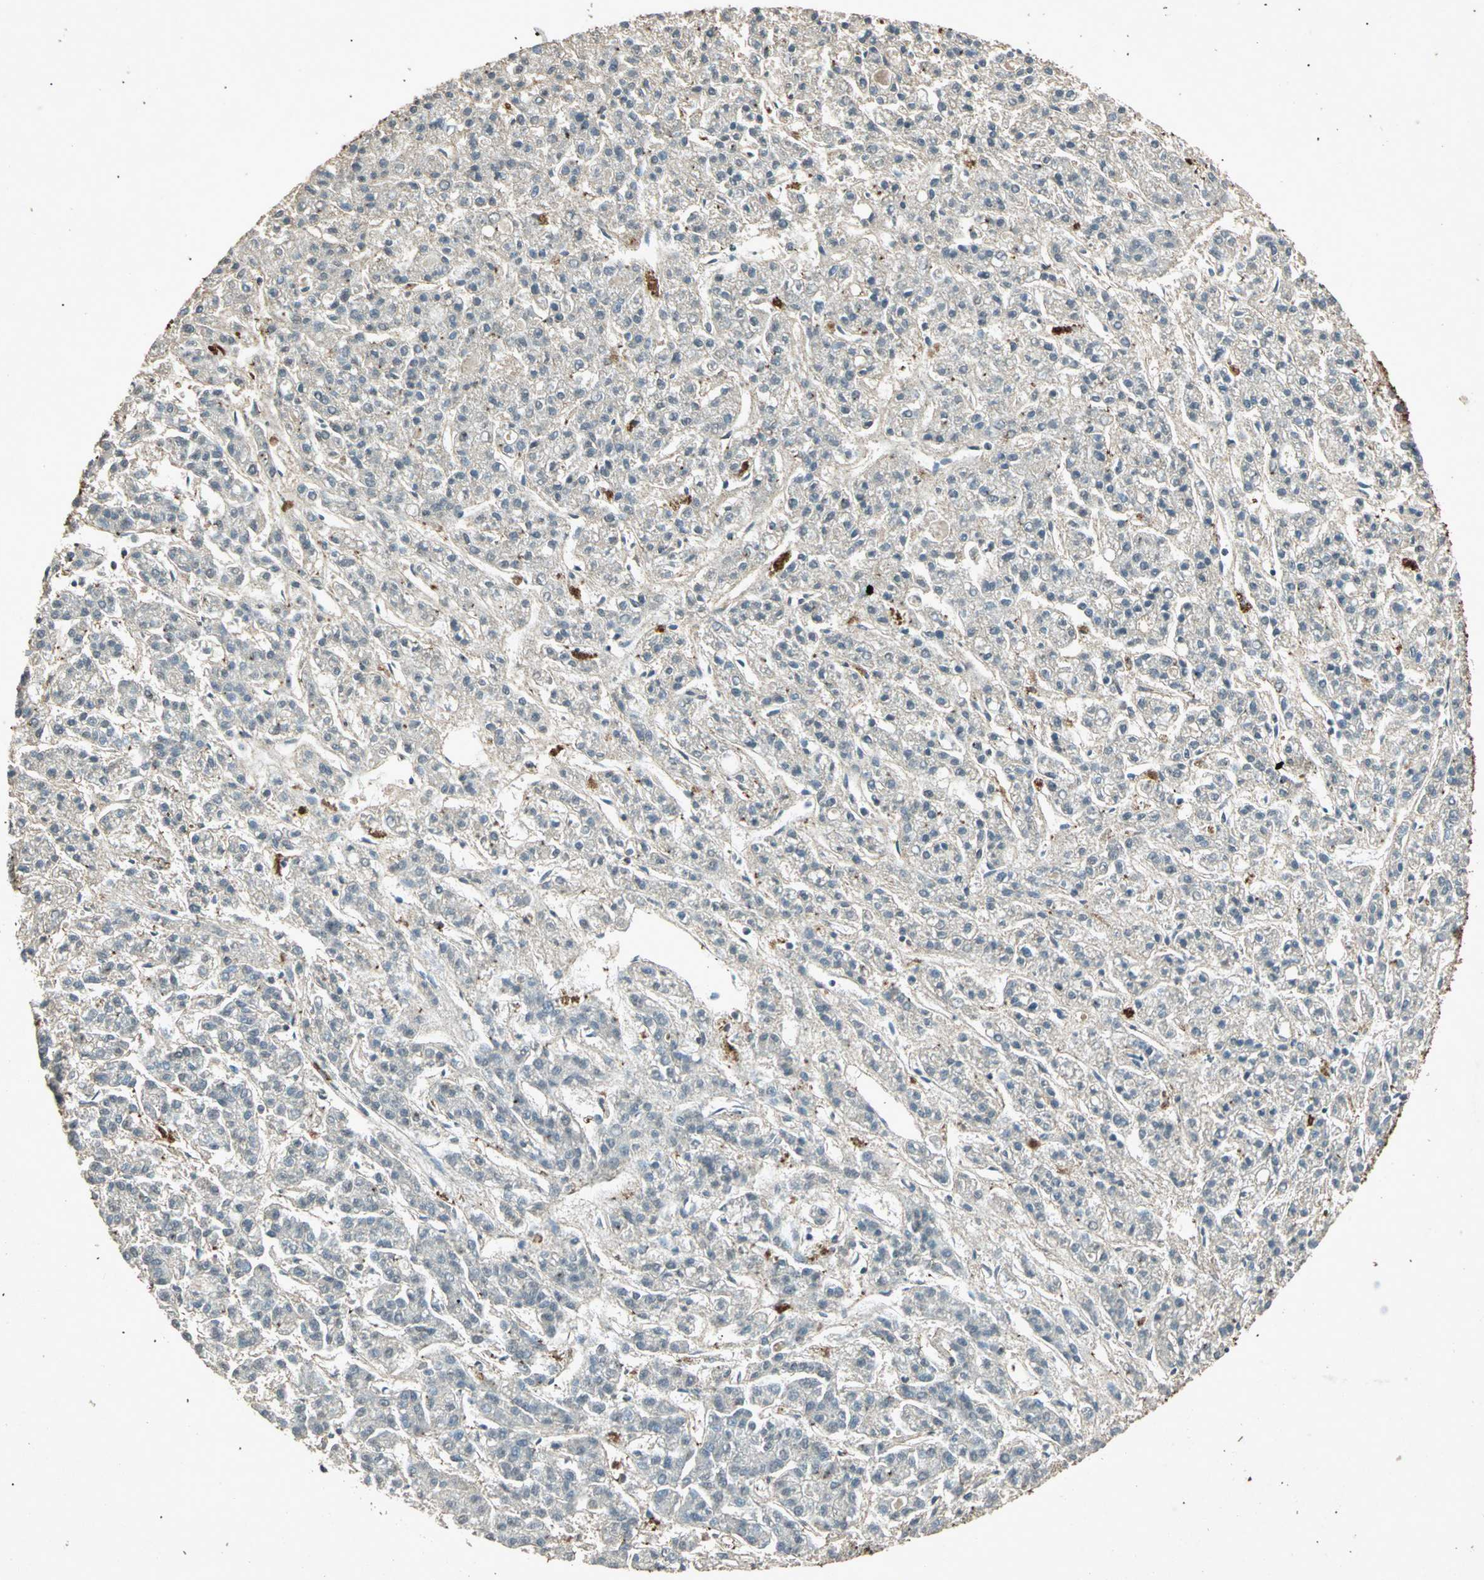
{"staining": {"intensity": "negative", "quantity": "none", "location": "none"}, "tissue": "liver cancer", "cell_type": "Tumor cells", "image_type": "cancer", "snomed": [{"axis": "morphology", "description": "Carcinoma, Hepatocellular, NOS"}, {"axis": "topography", "description": "Liver"}], "caption": "Hepatocellular carcinoma (liver) stained for a protein using immunohistochemistry demonstrates no expression tumor cells.", "gene": "PSEN1", "patient": {"sex": "male", "age": 70}}